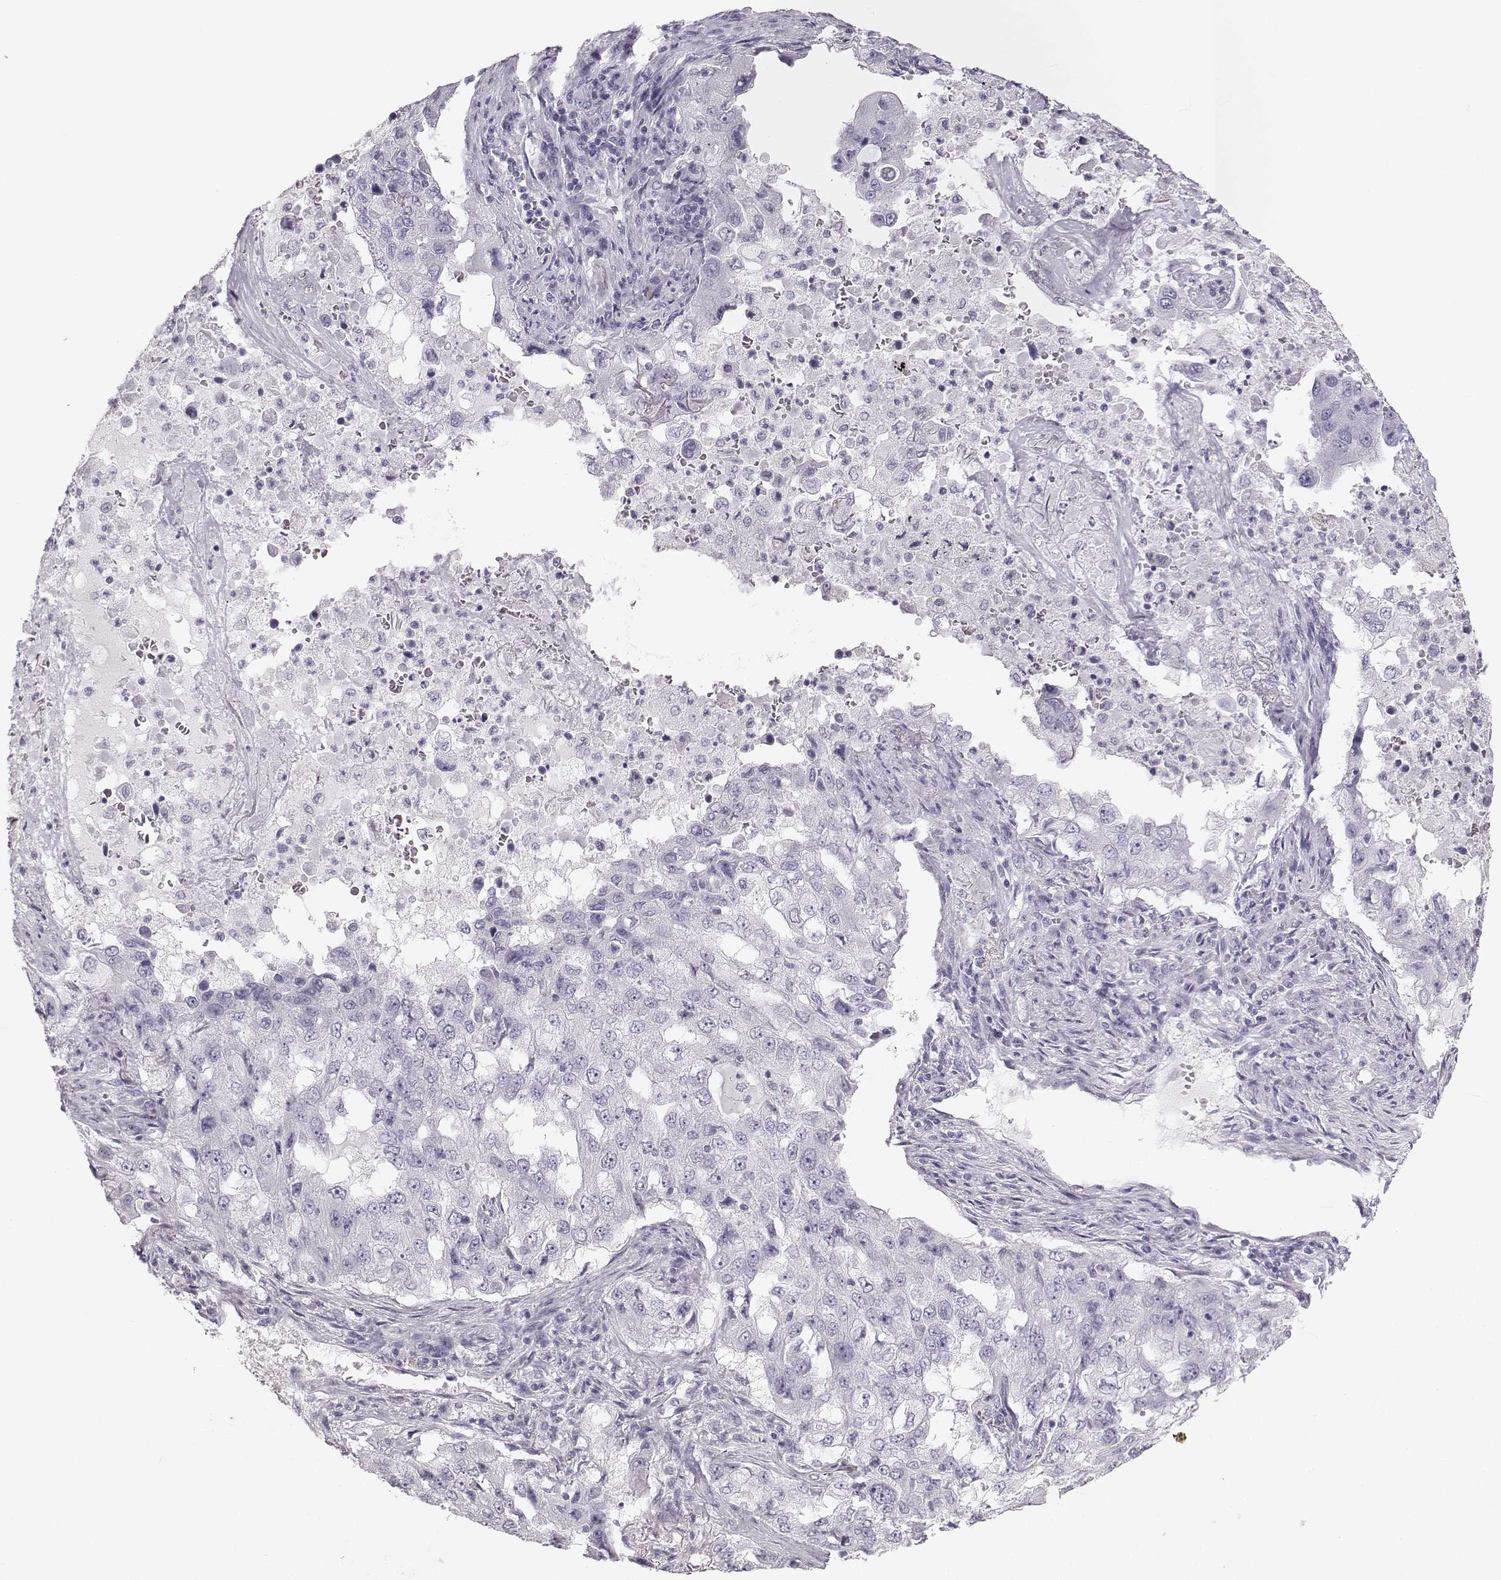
{"staining": {"intensity": "negative", "quantity": "none", "location": "none"}, "tissue": "lung cancer", "cell_type": "Tumor cells", "image_type": "cancer", "snomed": [{"axis": "morphology", "description": "Adenocarcinoma, NOS"}, {"axis": "topography", "description": "Lung"}], "caption": "This is an immunohistochemistry image of lung cancer (adenocarcinoma). There is no positivity in tumor cells.", "gene": "OIP5", "patient": {"sex": "female", "age": 61}}